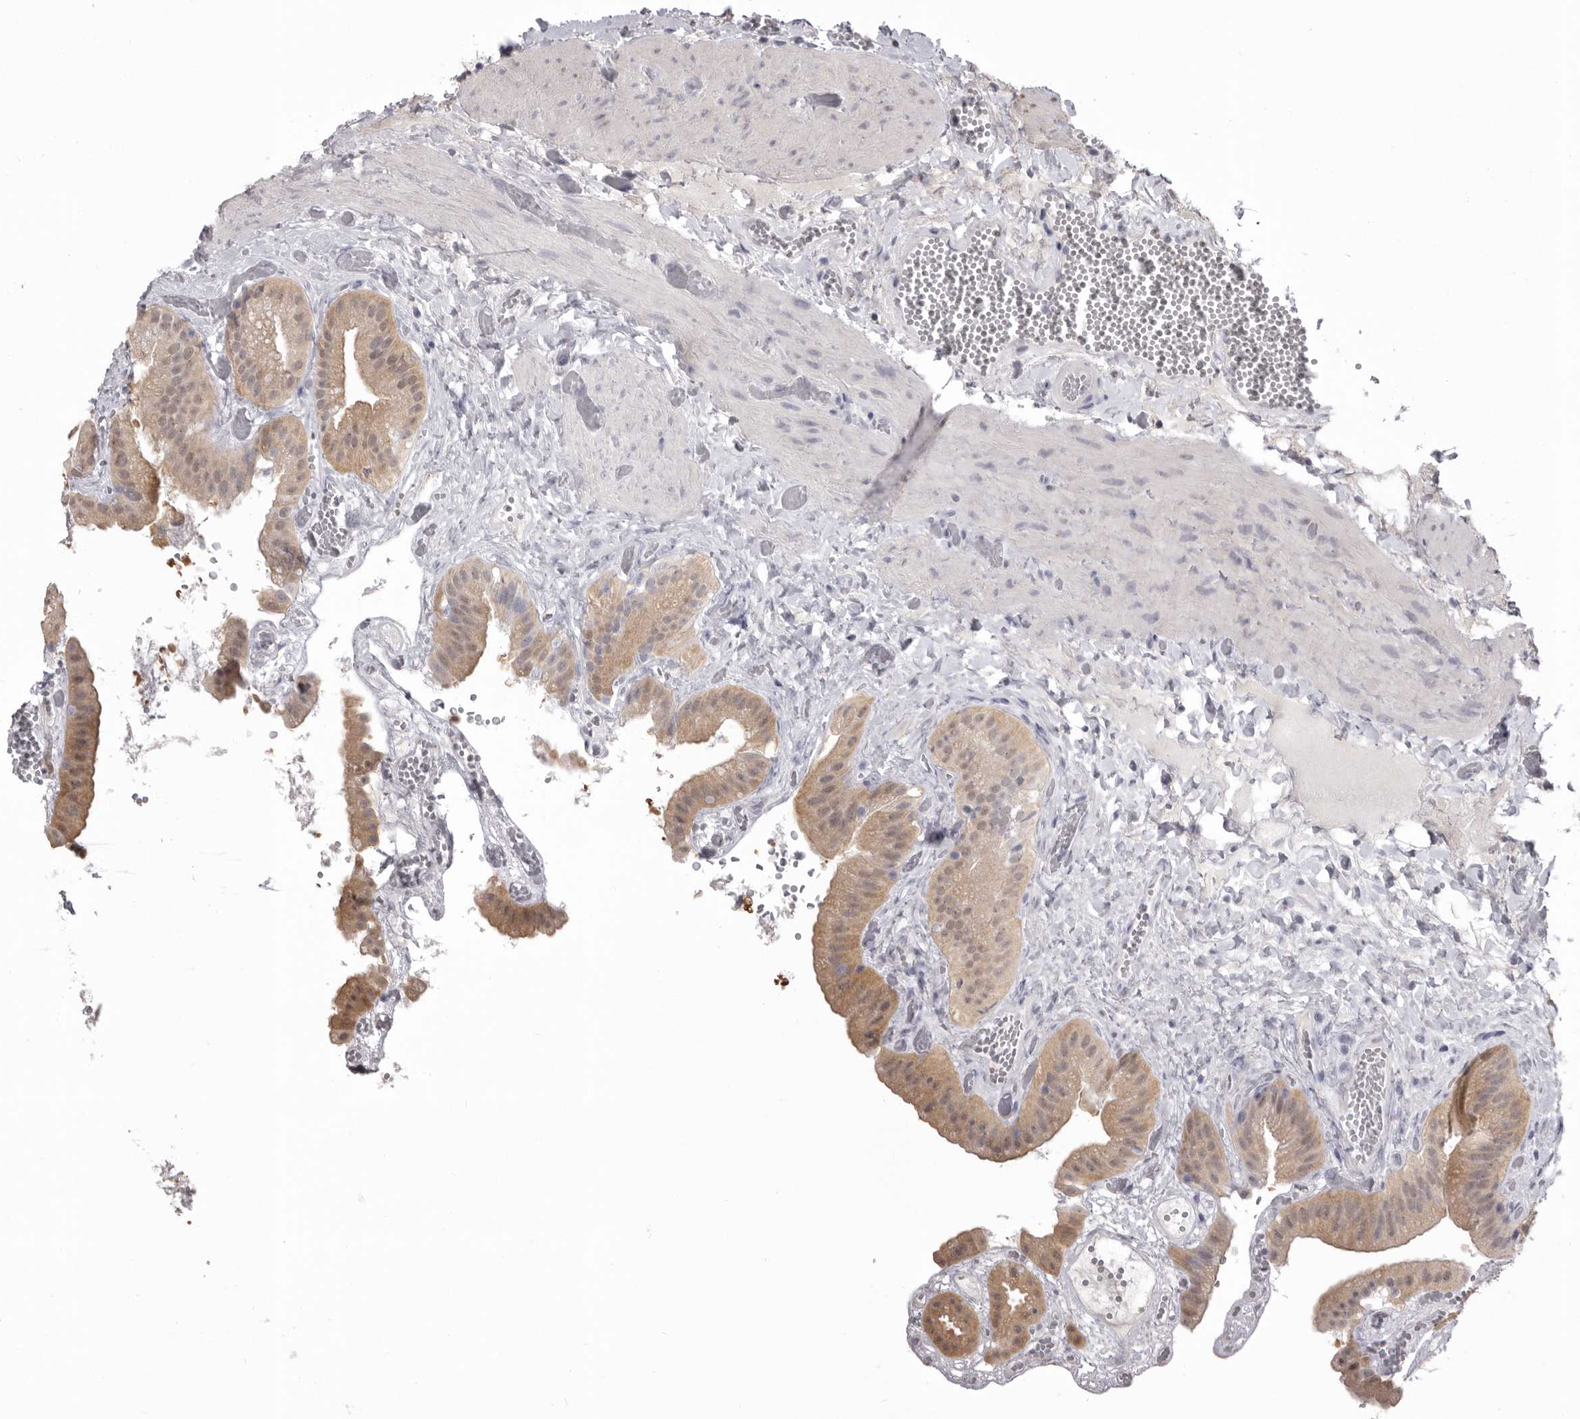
{"staining": {"intensity": "moderate", "quantity": ">75%", "location": "cytoplasmic/membranous"}, "tissue": "gallbladder", "cell_type": "Glandular cells", "image_type": "normal", "snomed": [{"axis": "morphology", "description": "Normal tissue, NOS"}, {"axis": "topography", "description": "Gallbladder"}], "caption": "High-power microscopy captured an immunohistochemistry histopathology image of benign gallbladder, revealing moderate cytoplasmic/membranous expression in approximately >75% of glandular cells.", "gene": "MDH1", "patient": {"sex": "female", "age": 64}}